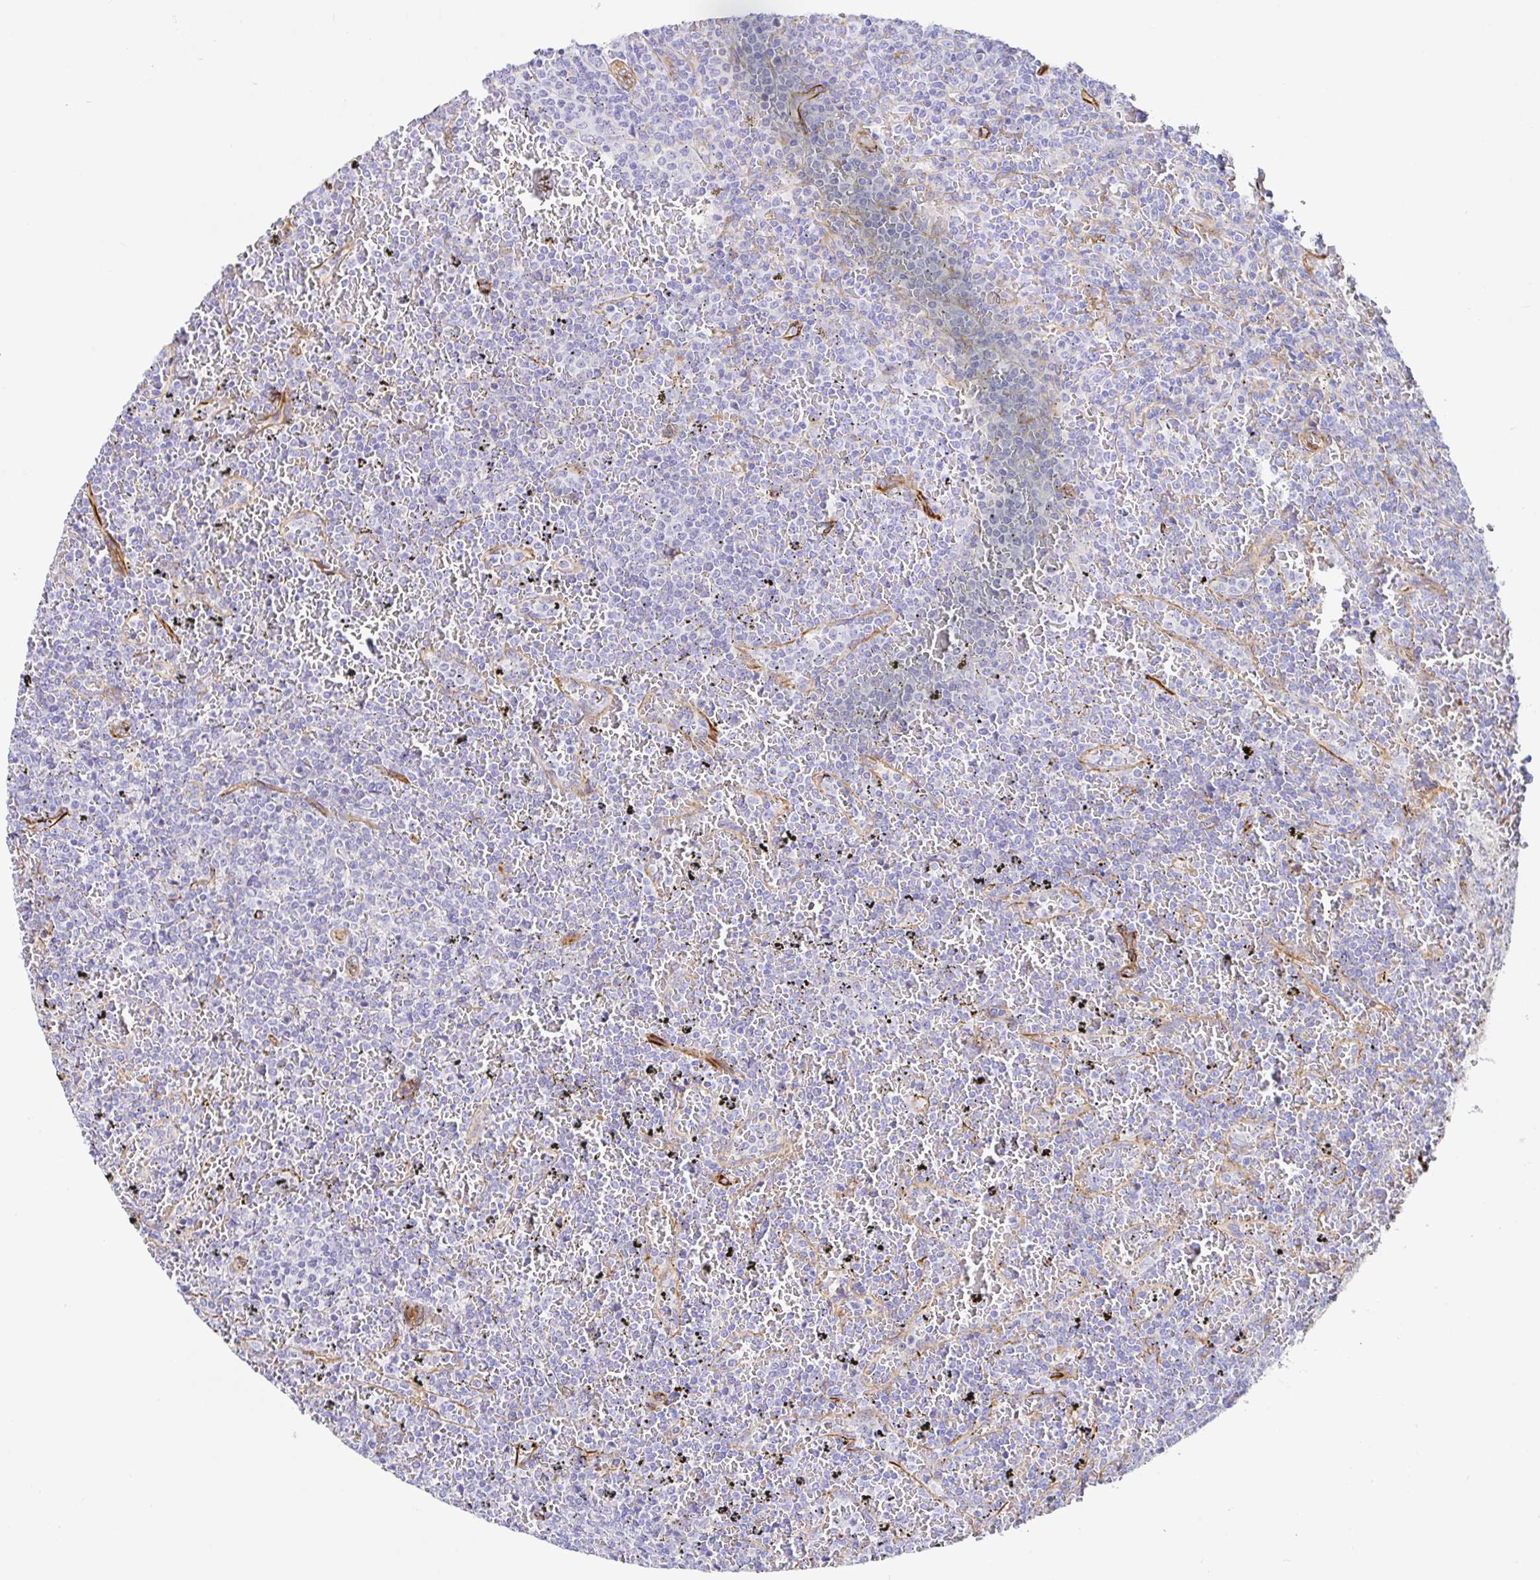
{"staining": {"intensity": "negative", "quantity": "none", "location": "none"}, "tissue": "lymphoma", "cell_type": "Tumor cells", "image_type": "cancer", "snomed": [{"axis": "morphology", "description": "Malignant lymphoma, non-Hodgkin's type, Low grade"}, {"axis": "topography", "description": "Spleen"}], "caption": "Human malignant lymphoma, non-Hodgkin's type (low-grade) stained for a protein using IHC displays no staining in tumor cells.", "gene": "DOCK1", "patient": {"sex": "female", "age": 77}}